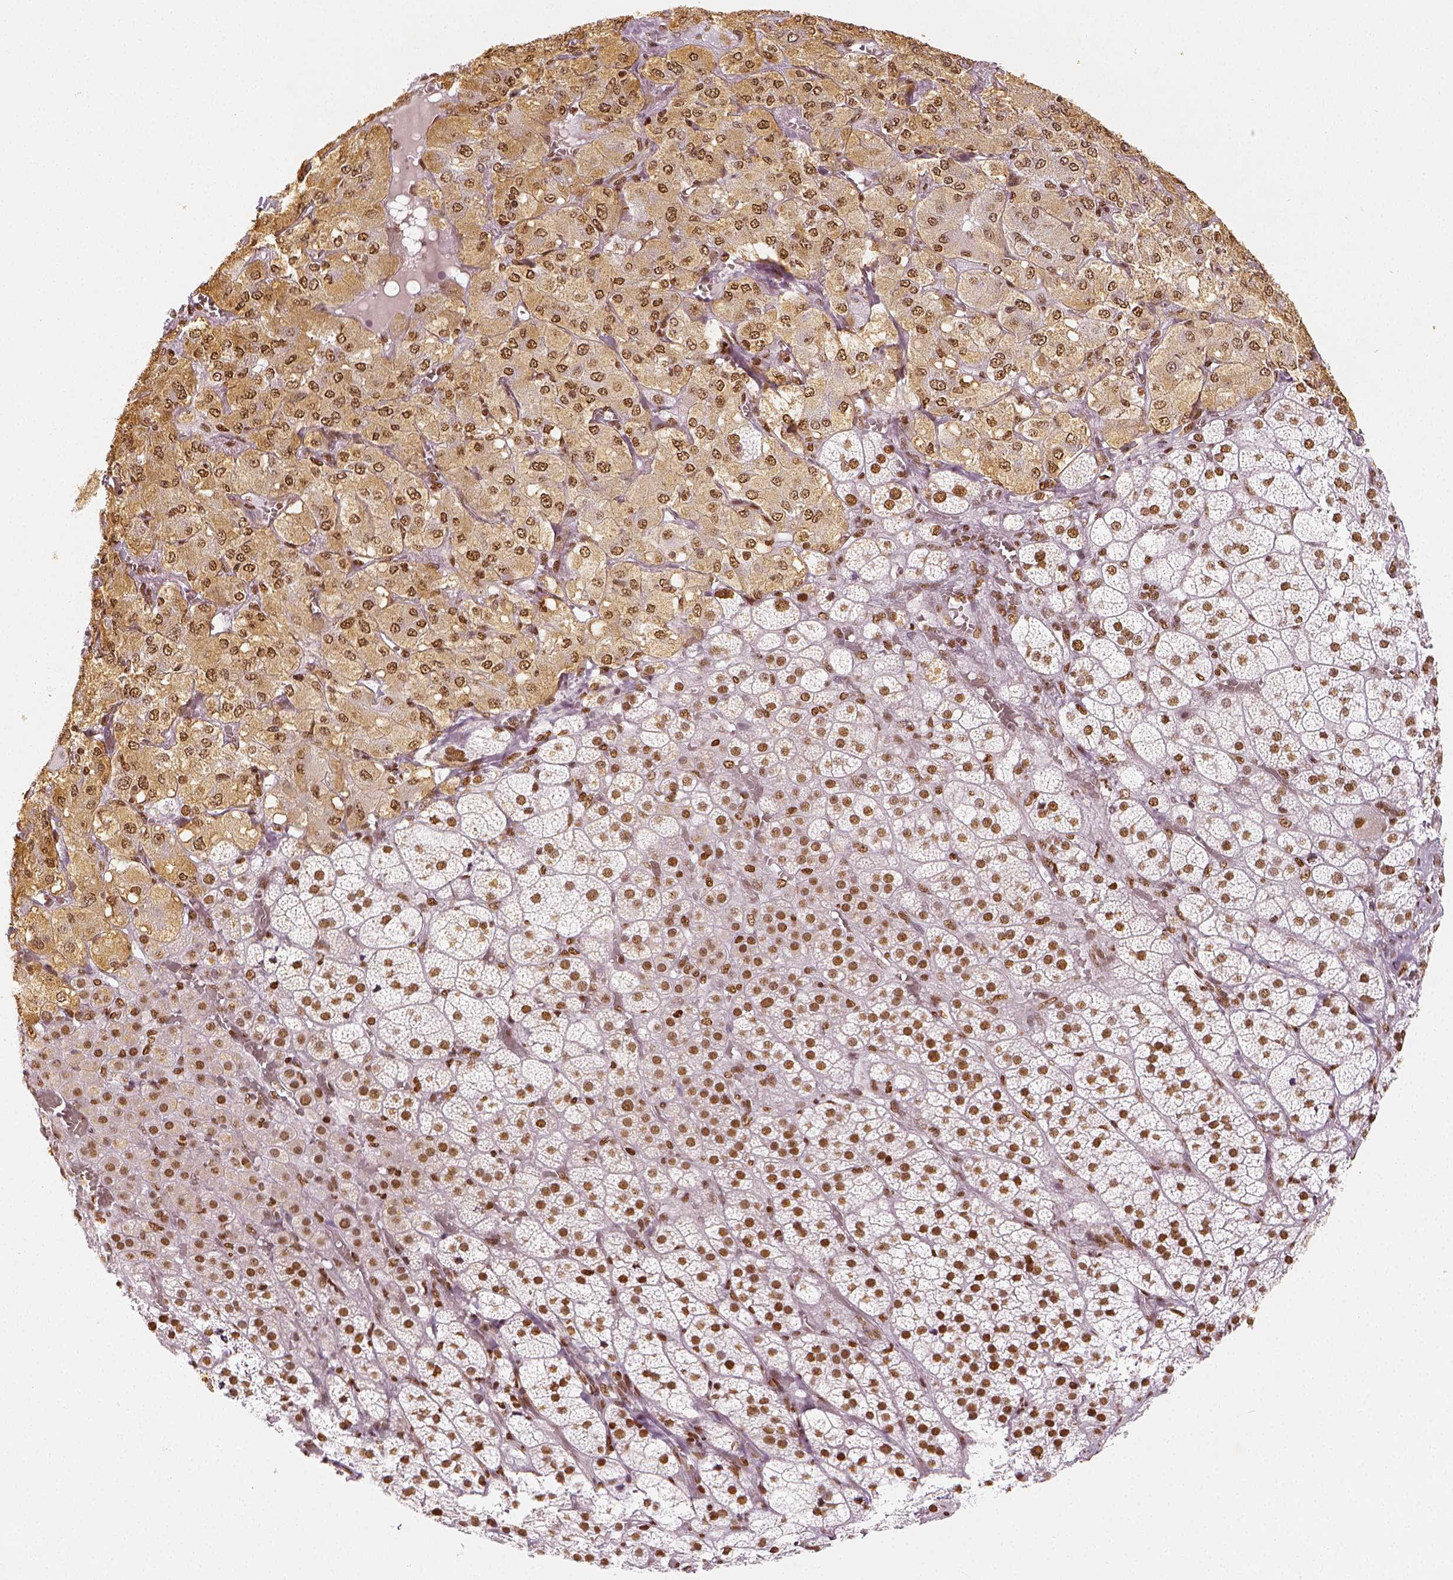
{"staining": {"intensity": "moderate", "quantity": ">75%", "location": "nuclear"}, "tissue": "adrenal gland", "cell_type": "Glandular cells", "image_type": "normal", "snomed": [{"axis": "morphology", "description": "Normal tissue, NOS"}, {"axis": "topography", "description": "Adrenal gland"}], "caption": "A photomicrograph of human adrenal gland stained for a protein displays moderate nuclear brown staining in glandular cells. Nuclei are stained in blue.", "gene": "KDM5B", "patient": {"sex": "female", "age": 60}}